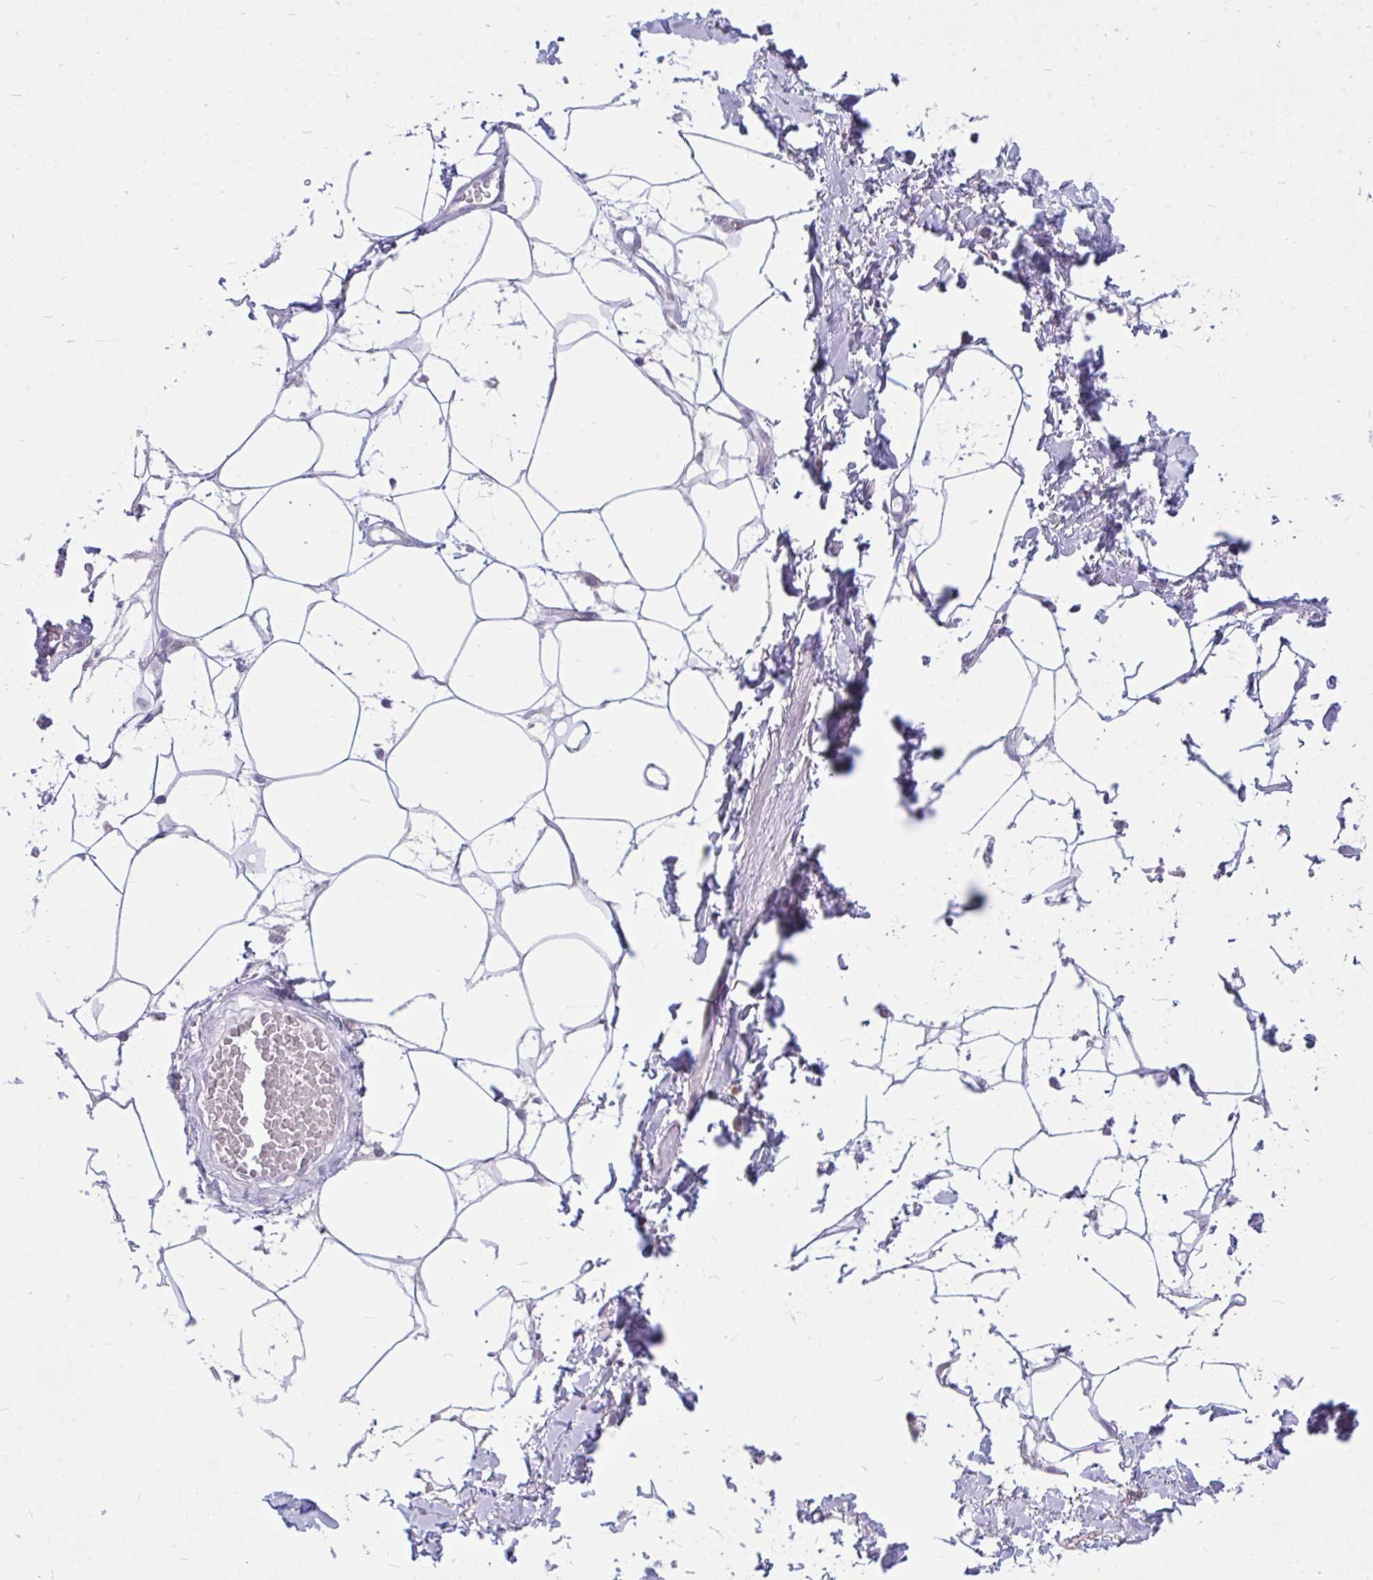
{"staining": {"intensity": "negative", "quantity": "none", "location": "none"}, "tissue": "adipose tissue", "cell_type": "Adipocytes", "image_type": "normal", "snomed": [{"axis": "morphology", "description": "Normal tissue, NOS"}, {"axis": "topography", "description": "Vagina"}, {"axis": "topography", "description": "Peripheral nerve tissue"}], "caption": "The micrograph reveals no significant staining in adipocytes of adipose tissue. (DAB immunohistochemistry visualized using brightfield microscopy, high magnification).", "gene": "ZSCAN25", "patient": {"sex": "female", "age": 71}}